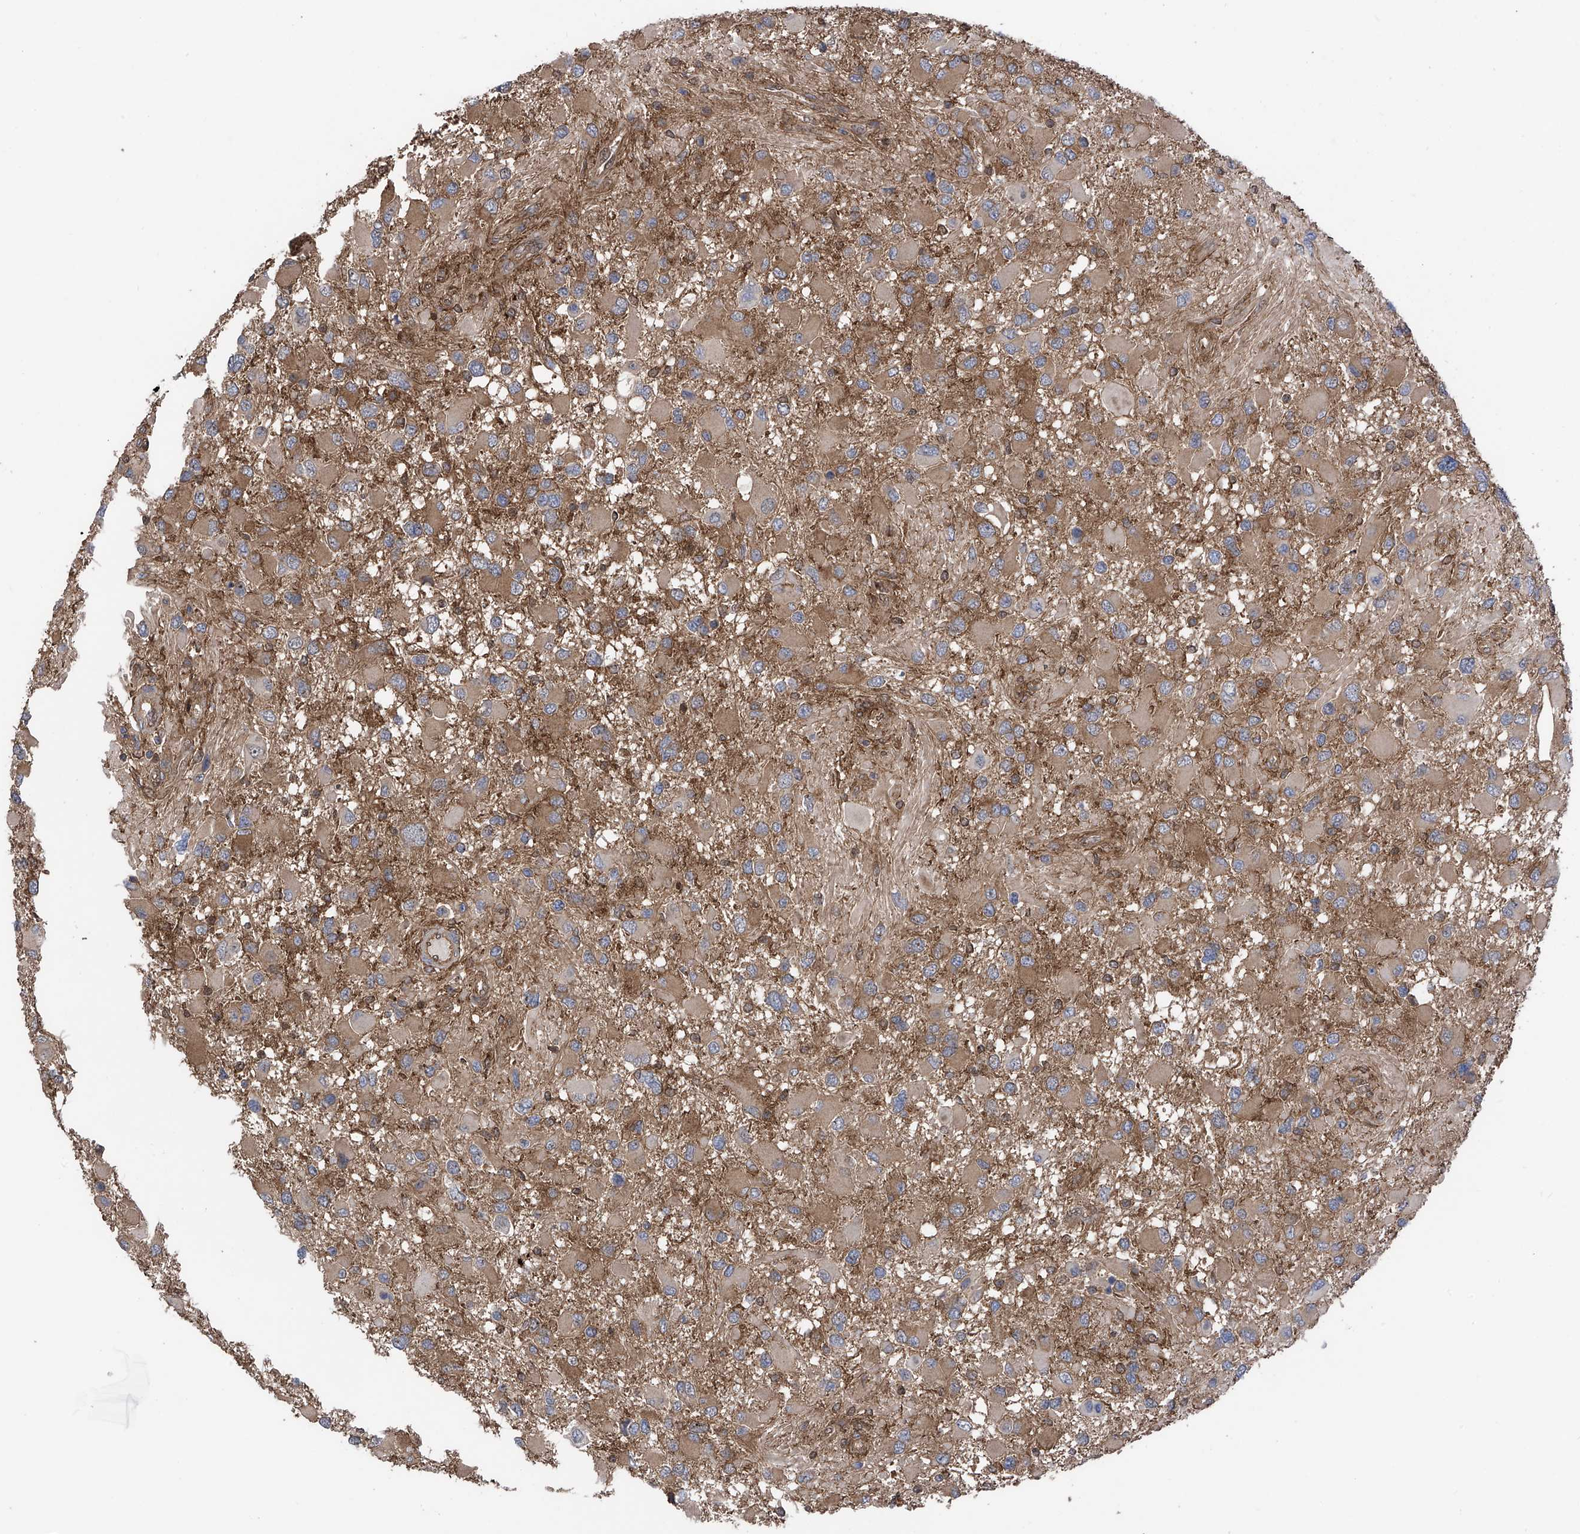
{"staining": {"intensity": "moderate", "quantity": ">75%", "location": "cytoplasmic/membranous"}, "tissue": "glioma", "cell_type": "Tumor cells", "image_type": "cancer", "snomed": [{"axis": "morphology", "description": "Glioma, malignant, High grade"}, {"axis": "topography", "description": "Brain"}], "caption": "Immunohistochemistry (IHC) (DAB) staining of malignant high-grade glioma displays moderate cytoplasmic/membranous protein positivity in about >75% of tumor cells.", "gene": "CHPF", "patient": {"sex": "male", "age": 53}}